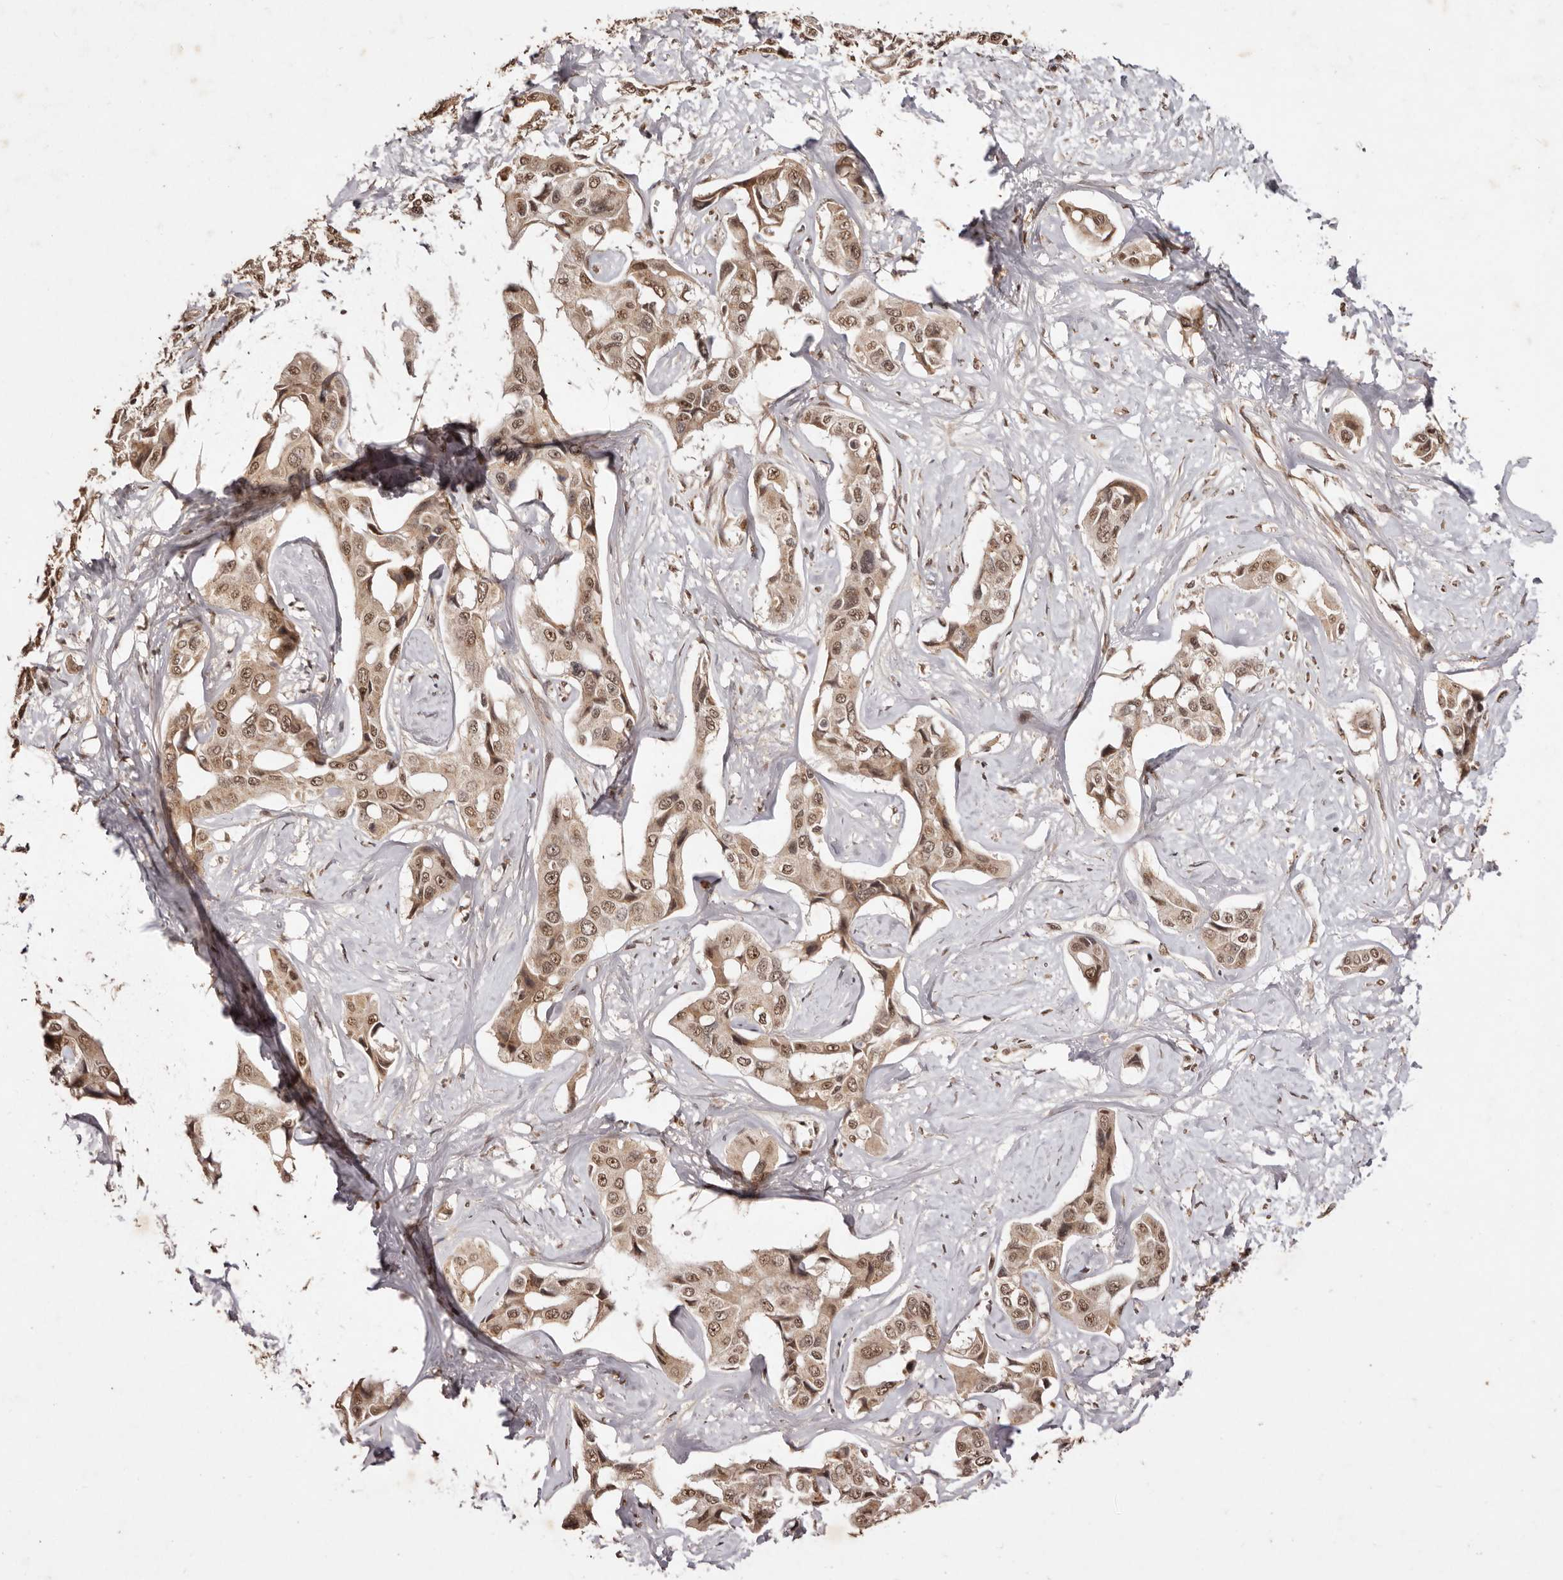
{"staining": {"intensity": "moderate", "quantity": ">75%", "location": "cytoplasmic/membranous,nuclear"}, "tissue": "liver cancer", "cell_type": "Tumor cells", "image_type": "cancer", "snomed": [{"axis": "morphology", "description": "Cholangiocarcinoma"}, {"axis": "topography", "description": "Liver"}], "caption": "Protein staining of cholangiocarcinoma (liver) tissue exhibits moderate cytoplasmic/membranous and nuclear staining in about >75% of tumor cells.", "gene": "NOTCH1", "patient": {"sex": "male", "age": 59}}